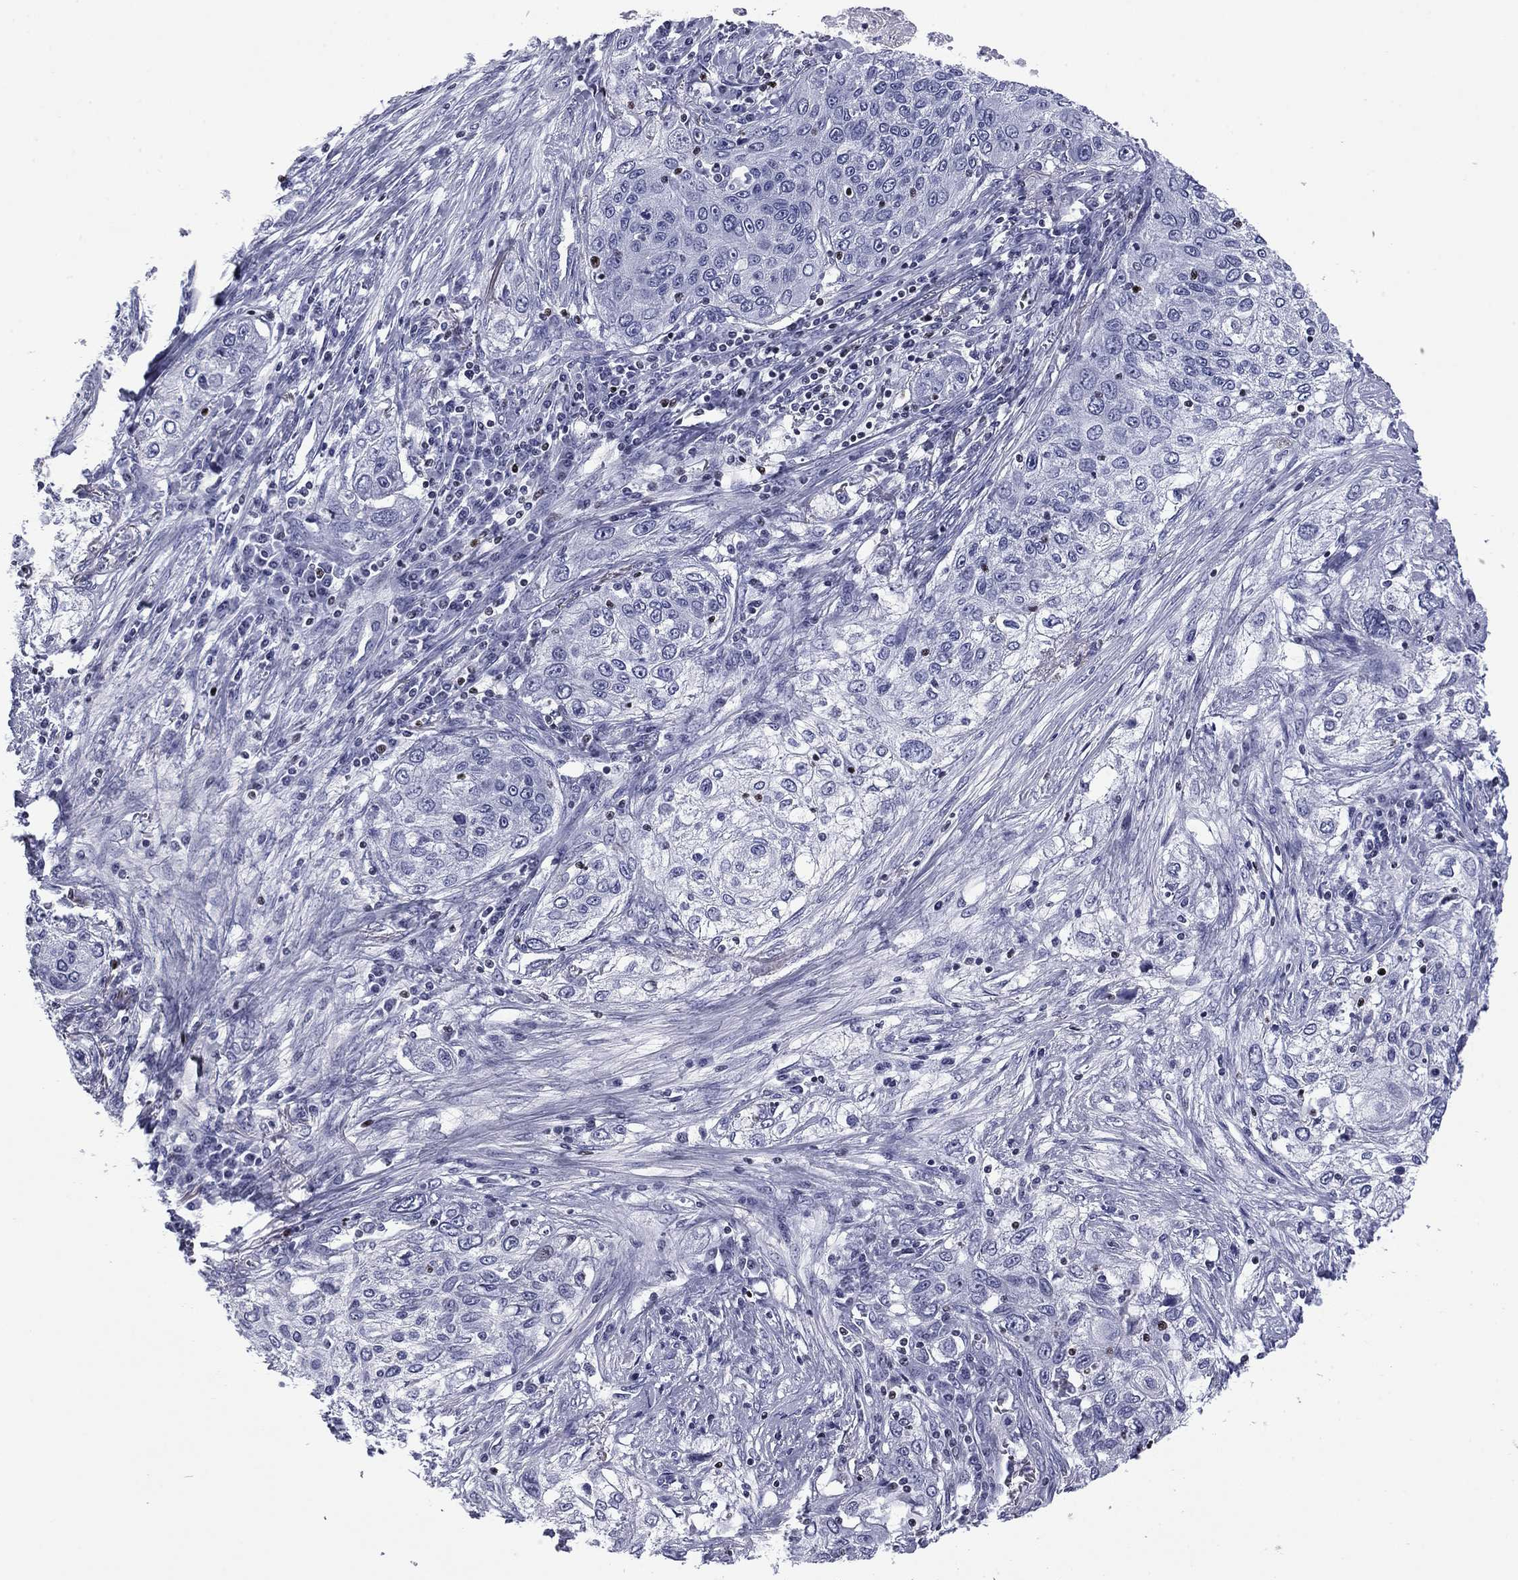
{"staining": {"intensity": "negative", "quantity": "none", "location": "none"}, "tissue": "lung cancer", "cell_type": "Tumor cells", "image_type": "cancer", "snomed": [{"axis": "morphology", "description": "Squamous cell carcinoma, NOS"}, {"axis": "topography", "description": "Lung"}], "caption": "There is no significant positivity in tumor cells of squamous cell carcinoma (lung). (DAB (3,3'-diaminobenzidine) immunohistochemistry (IHC), high magnification).", "gene": "IKZF3", "patient": {"sex": "female", "age": 69}}